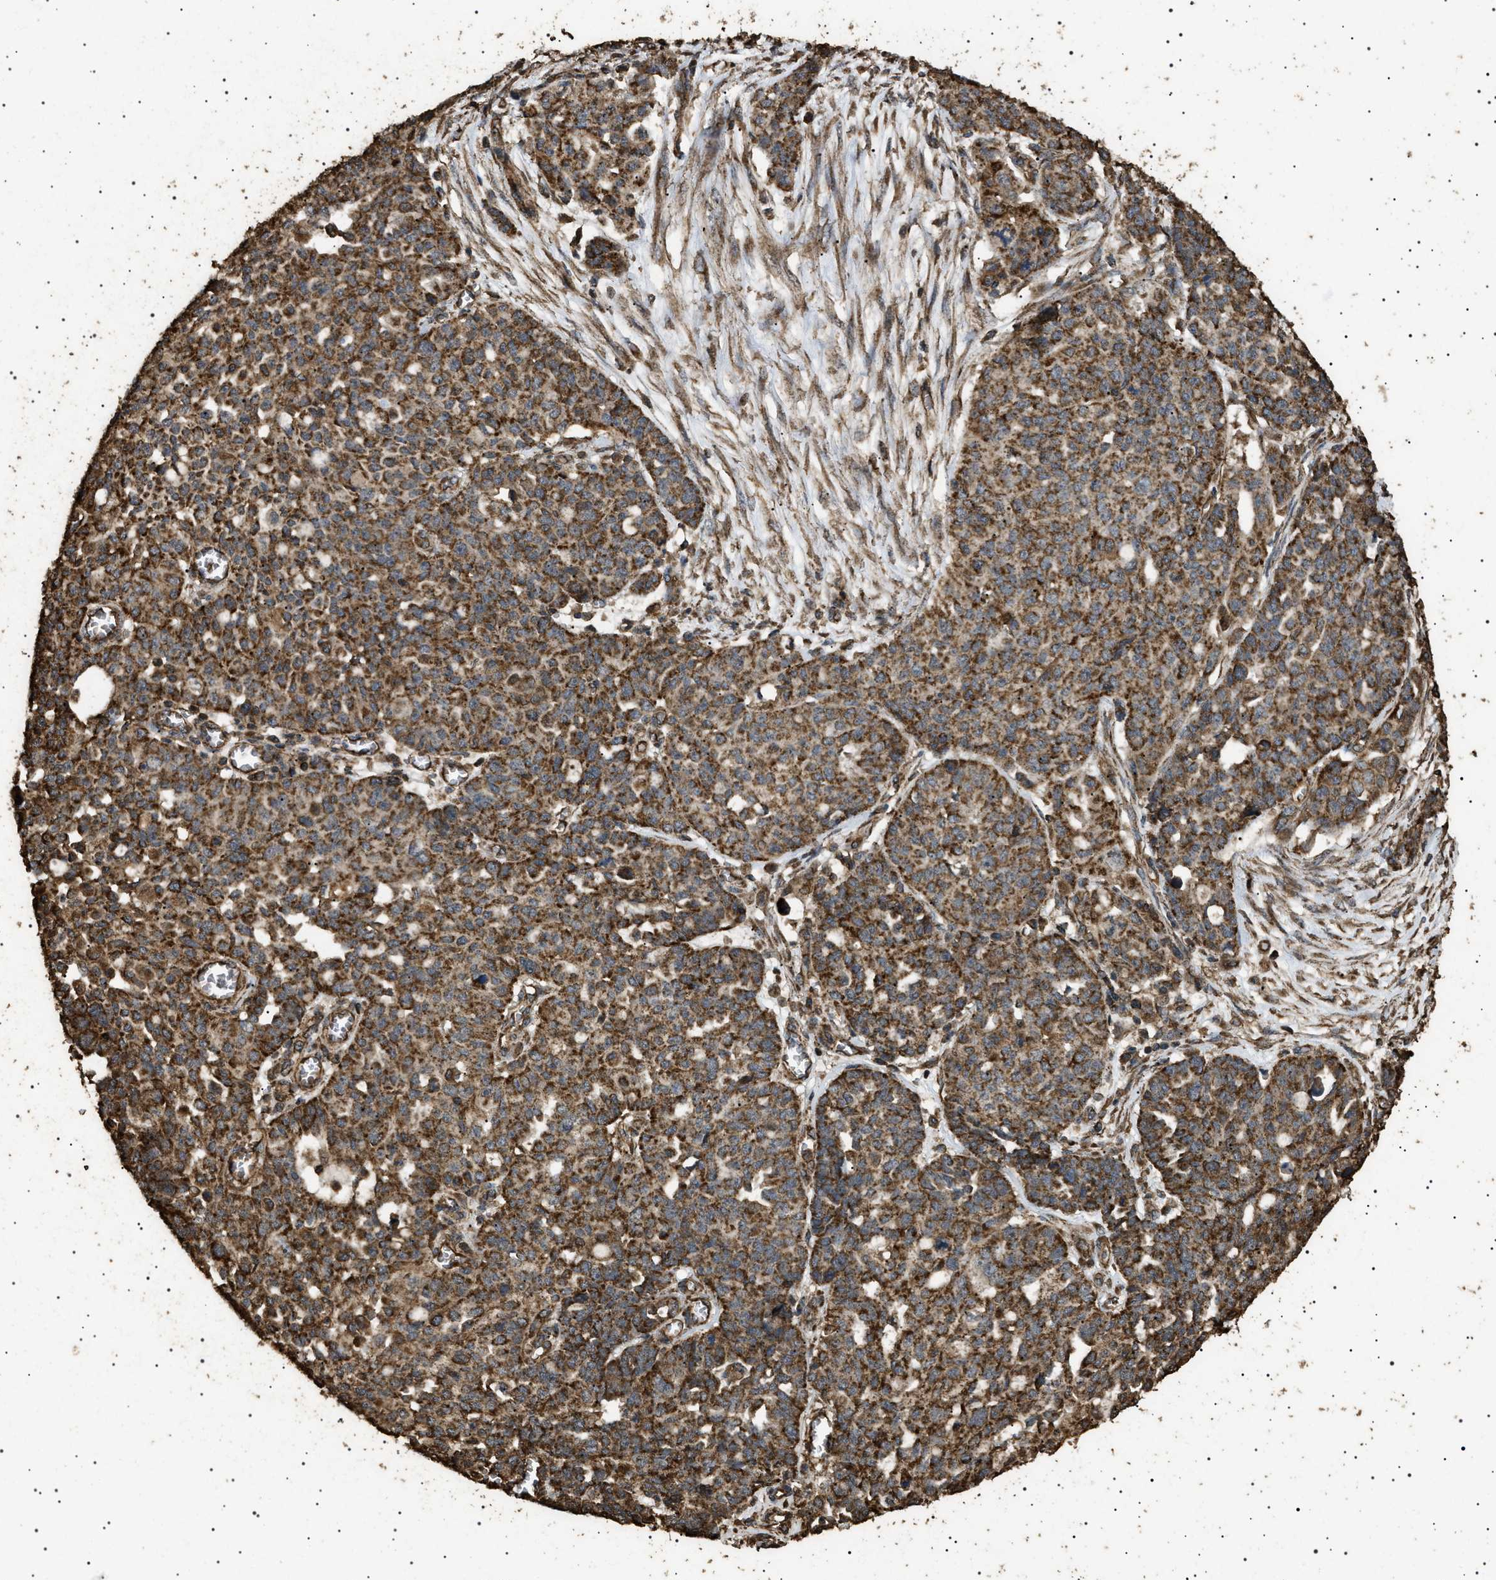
{"staining": {"intensity": "strong", "quantity": ">75%", "location": "cytoplasmic/membranous"}, "tissue": "ovarian cancer", "cell_type": "Tumor cells", "image_type": "cancer", "snomed": [{"axis": "morphology", "description": "Cystadenocarcinoma, serous, NOS"}, {"axis": "topography", "description": "Ovary"}], "caption": "Immunohistochemistry photomicrograph of human ovarian cancer (serous cystadenocarcinoma) stained for a protein (brown), which demonstrates high levels of strong cytoplasmic/membranous expression in about >75% of tumor cells.", "gene": "CYRIA", "patient": {"sex": "female", "age": 56}}